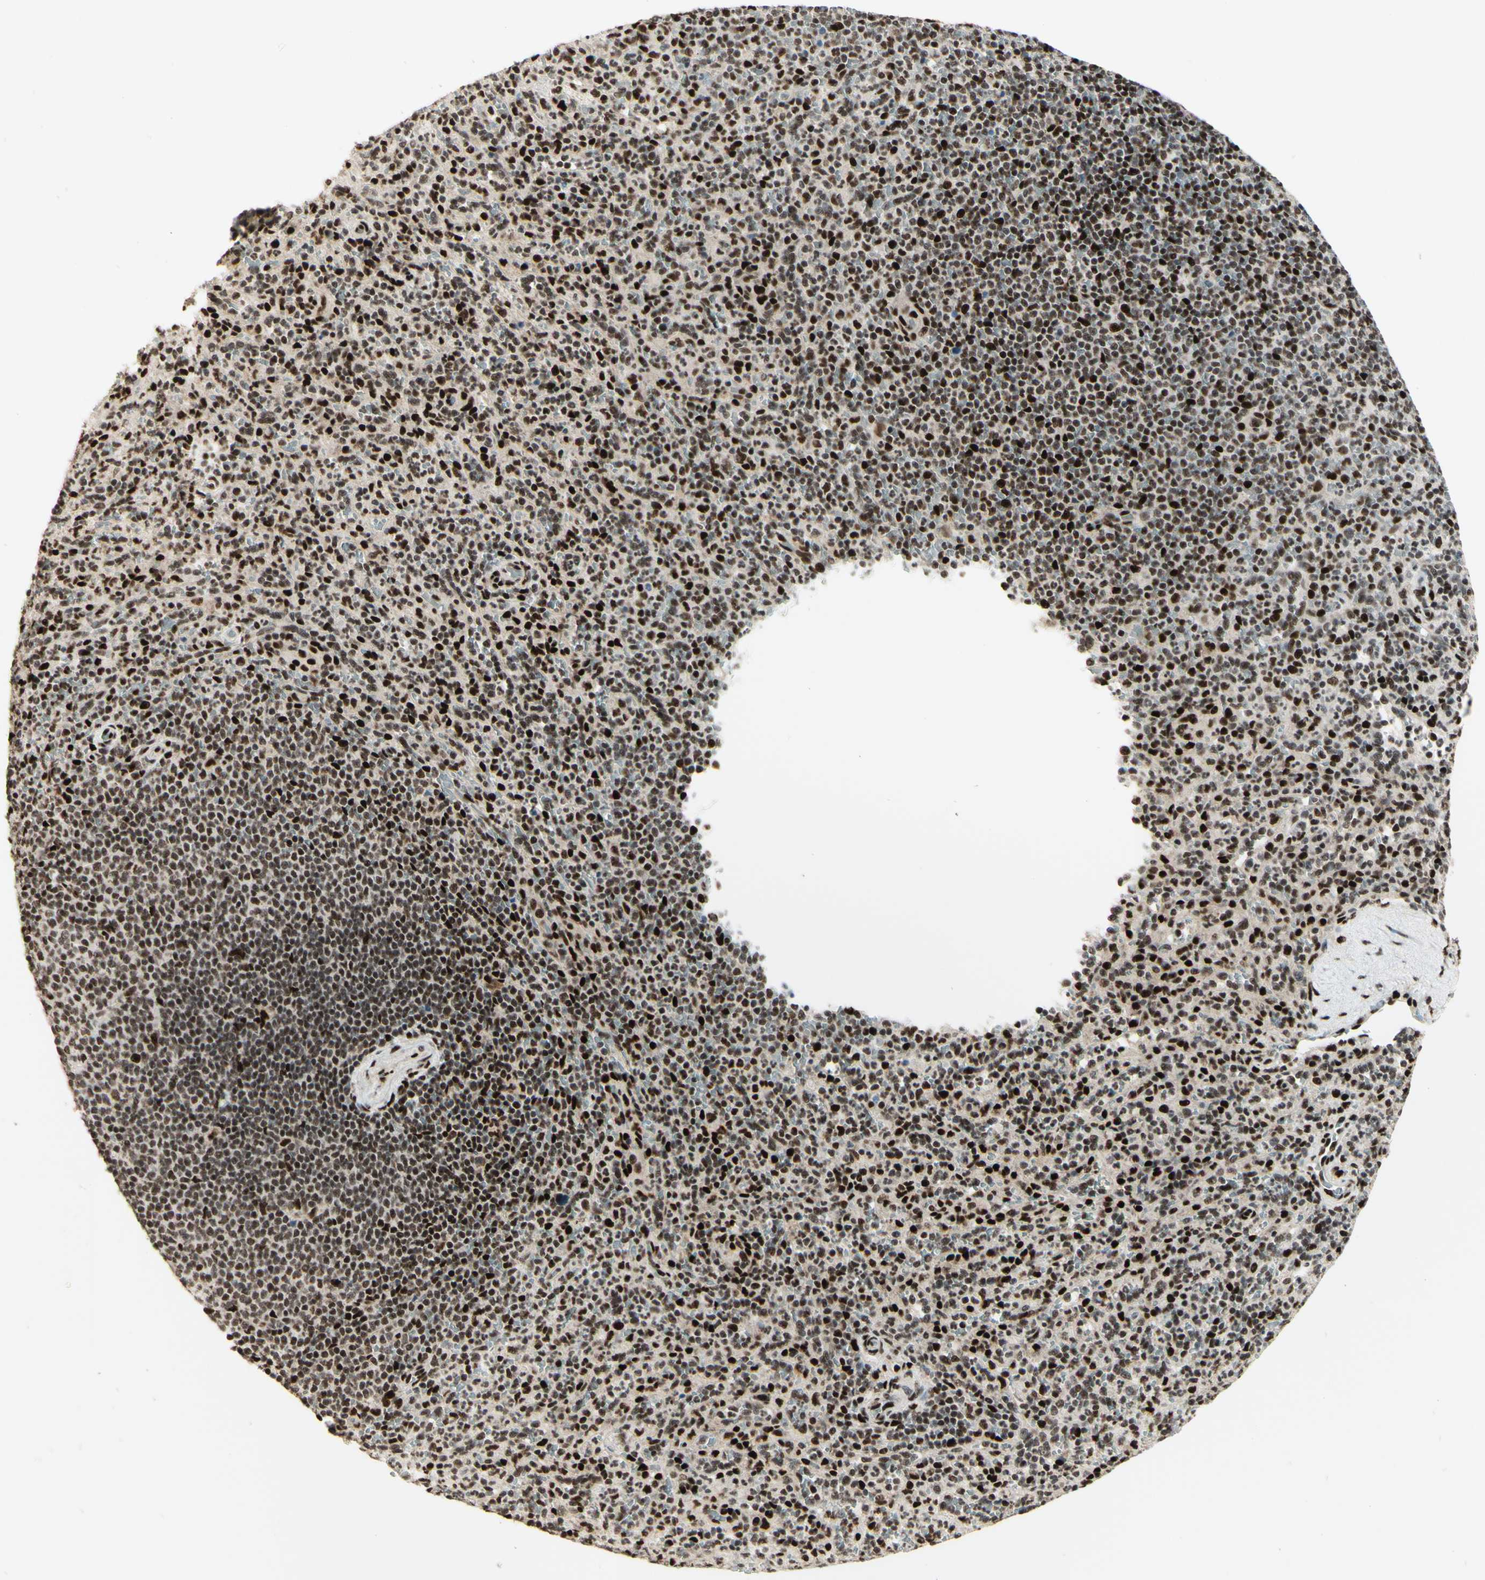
{"staining": {"intensity": "strong", "quantity": ">75%", "location": "nuclear"}, "tissue": "spleen", "cell_type": "Cells in red pulp", "image_type": "normal", "snomed": [{"axis": "morphology", "description": "Normal tissue, NOS"}, {"axis": "topography", "description": "Spleen"}], "caption": "Approximately >75% of cells in red pulp in unremarkable spleen exhibit strong nuclear protein expression as visualized by brown immunohistochemical staining.", "gene": "NR3C1", "patient": {"sex": "male", "age": 36}}